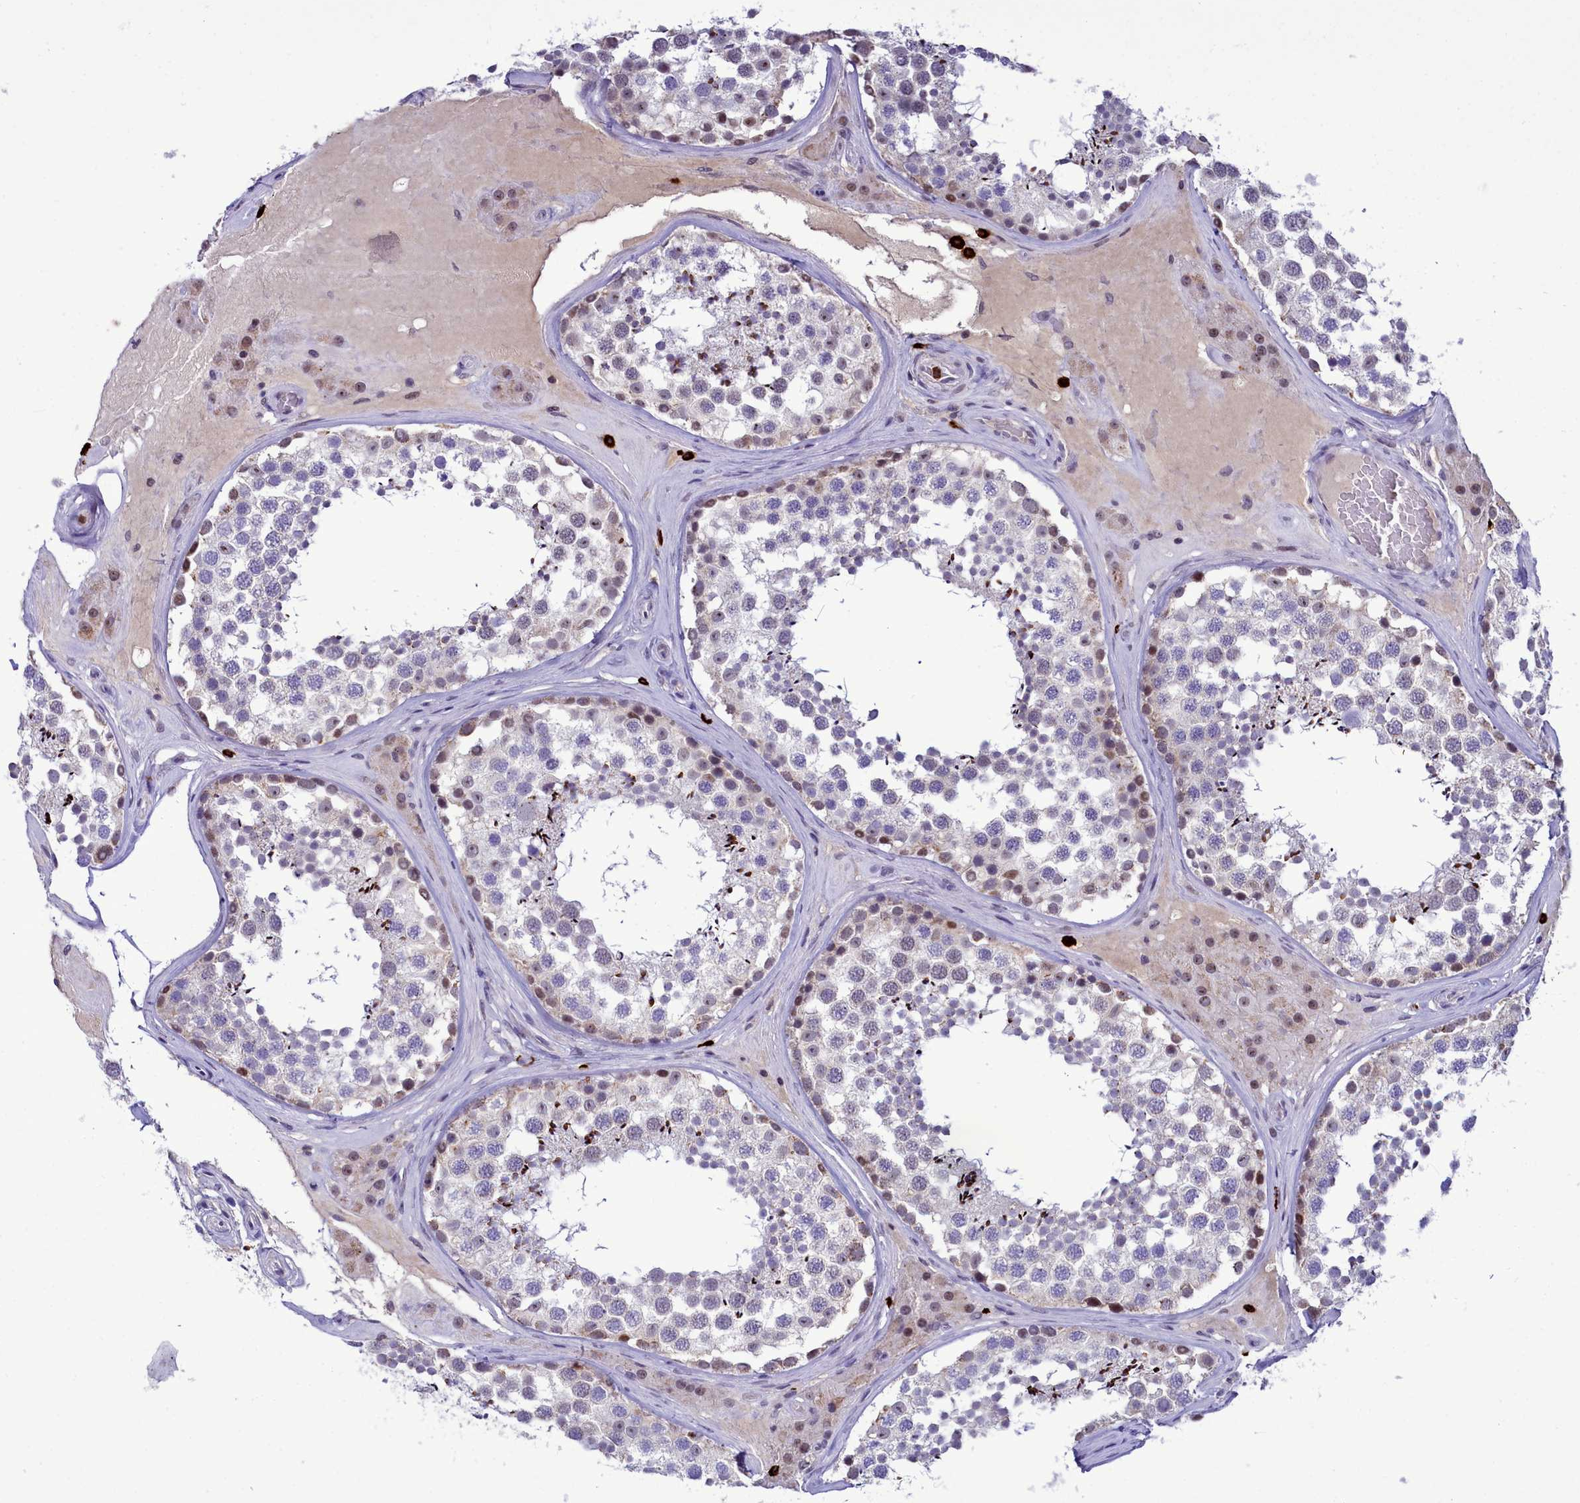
{"staining": {"intensity": "moderate", "quantity": "<25%", "location": "cytoplasmic/membranous,nuclear"}, "tissue": "testis", "cell_type": "Cells in seminiferous ducts", "image_type": "normal", "snomed": [{"axis": "morphology", "description": "Normal tissue, NOS"}, {"axis": "topography", "description": "Testis"}], "caption": "Brown immunohistochemical staining in benign human testis reveals moderate cytoplasmic/membranous,nuclear staining in about <25% of cells in seminiferous ducts.", "gene": "POM121L2", "patient": {"sex": "male", "age": 46}}